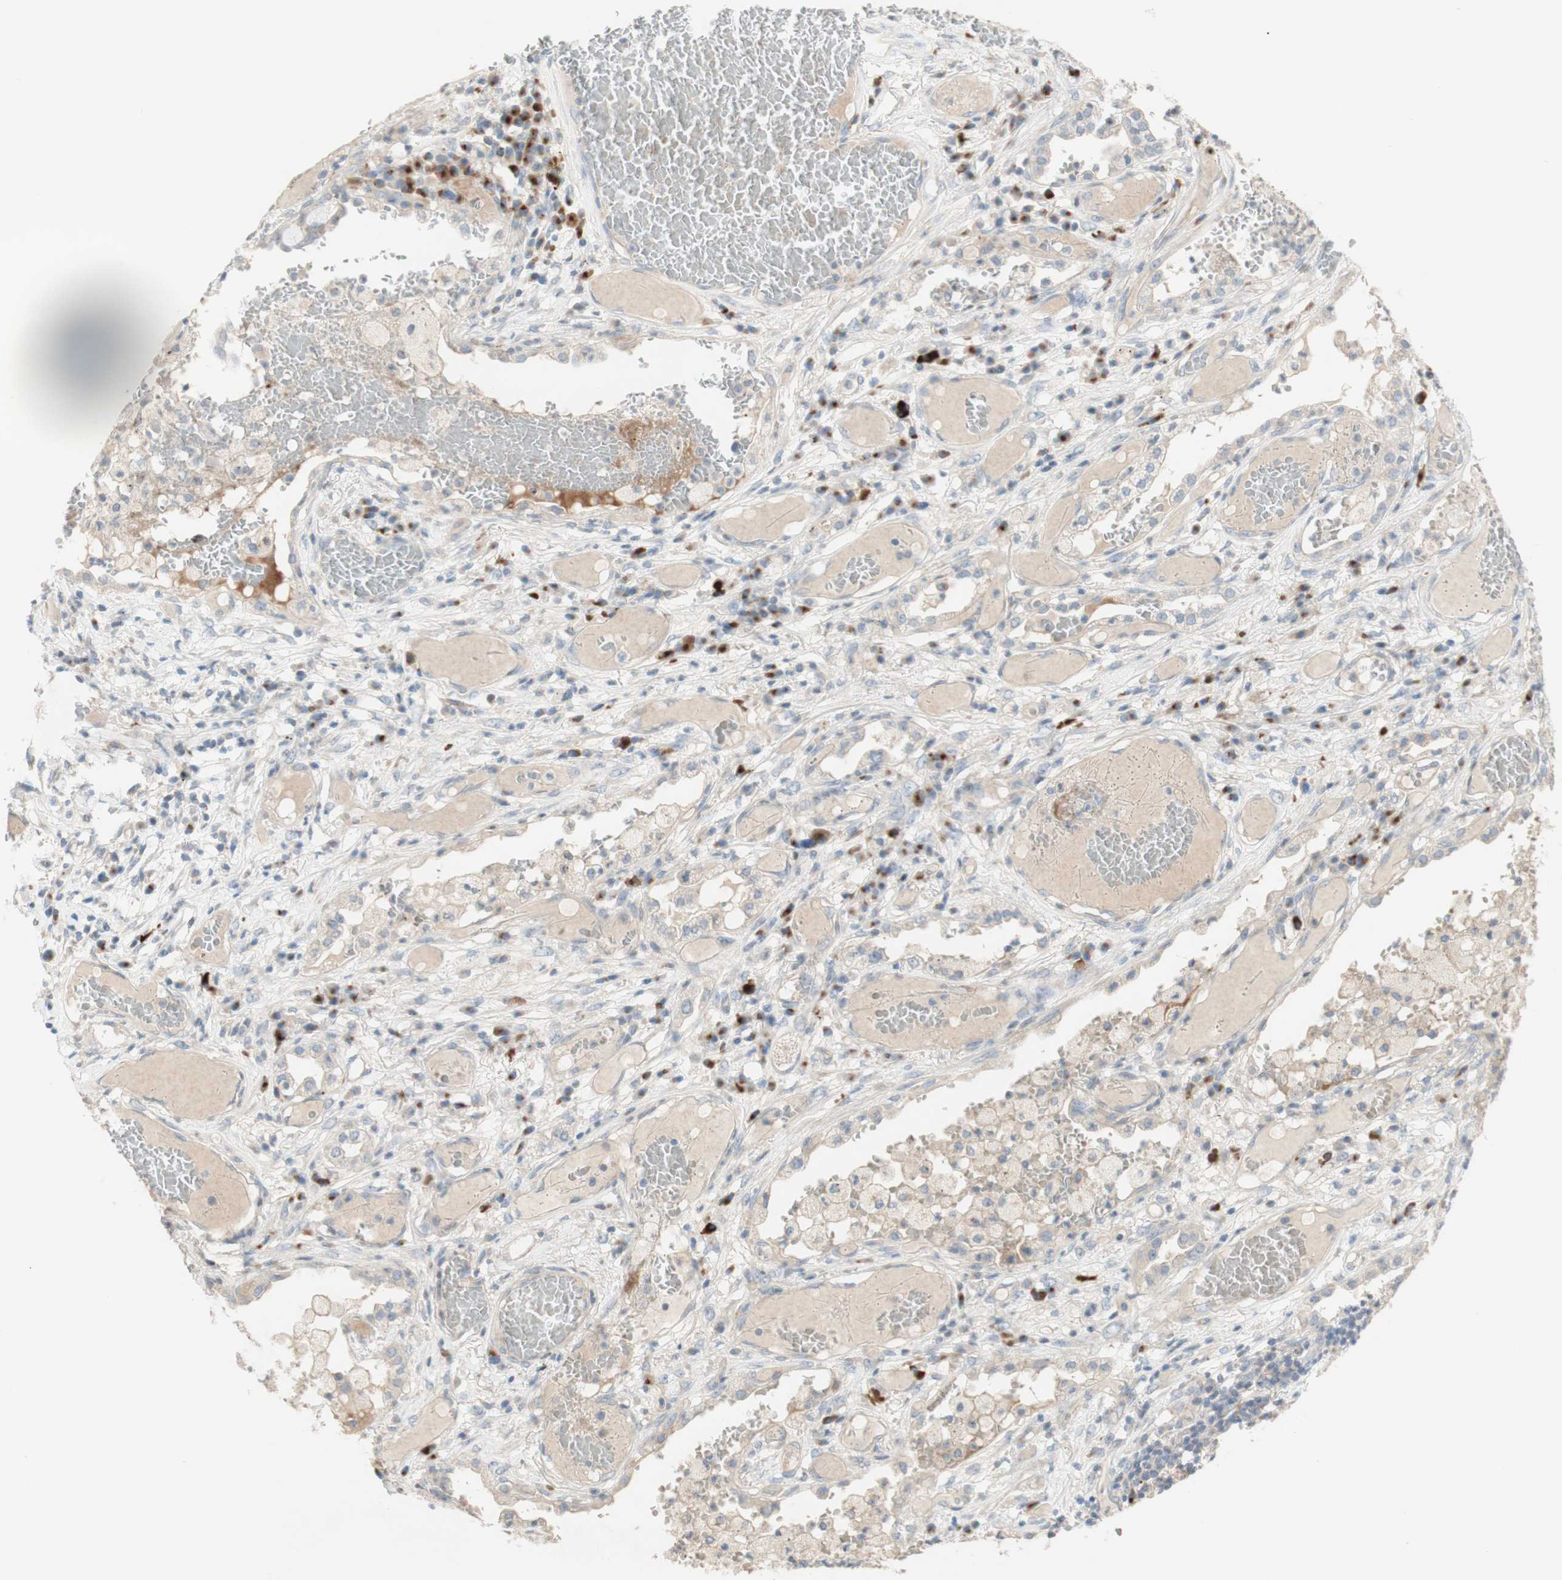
{"staining": {"intensity": "negative", "quantity": "none", "location": "none"}, "tissue": "lung cancer", "cell_type": "Tumor cells", "image_type": "cancer", "snomed": [{"axis": "morphology", "description": "Squamous cell carcinoma, NOS"}, {"axis": "topography", "description": "Lung"}], "caption": "There is no significant positivity in tumor cells of lung cancer (squamous cell carcinoma).", "gene": "MANEA", "patient": {"sex": "male", "age": 71}}